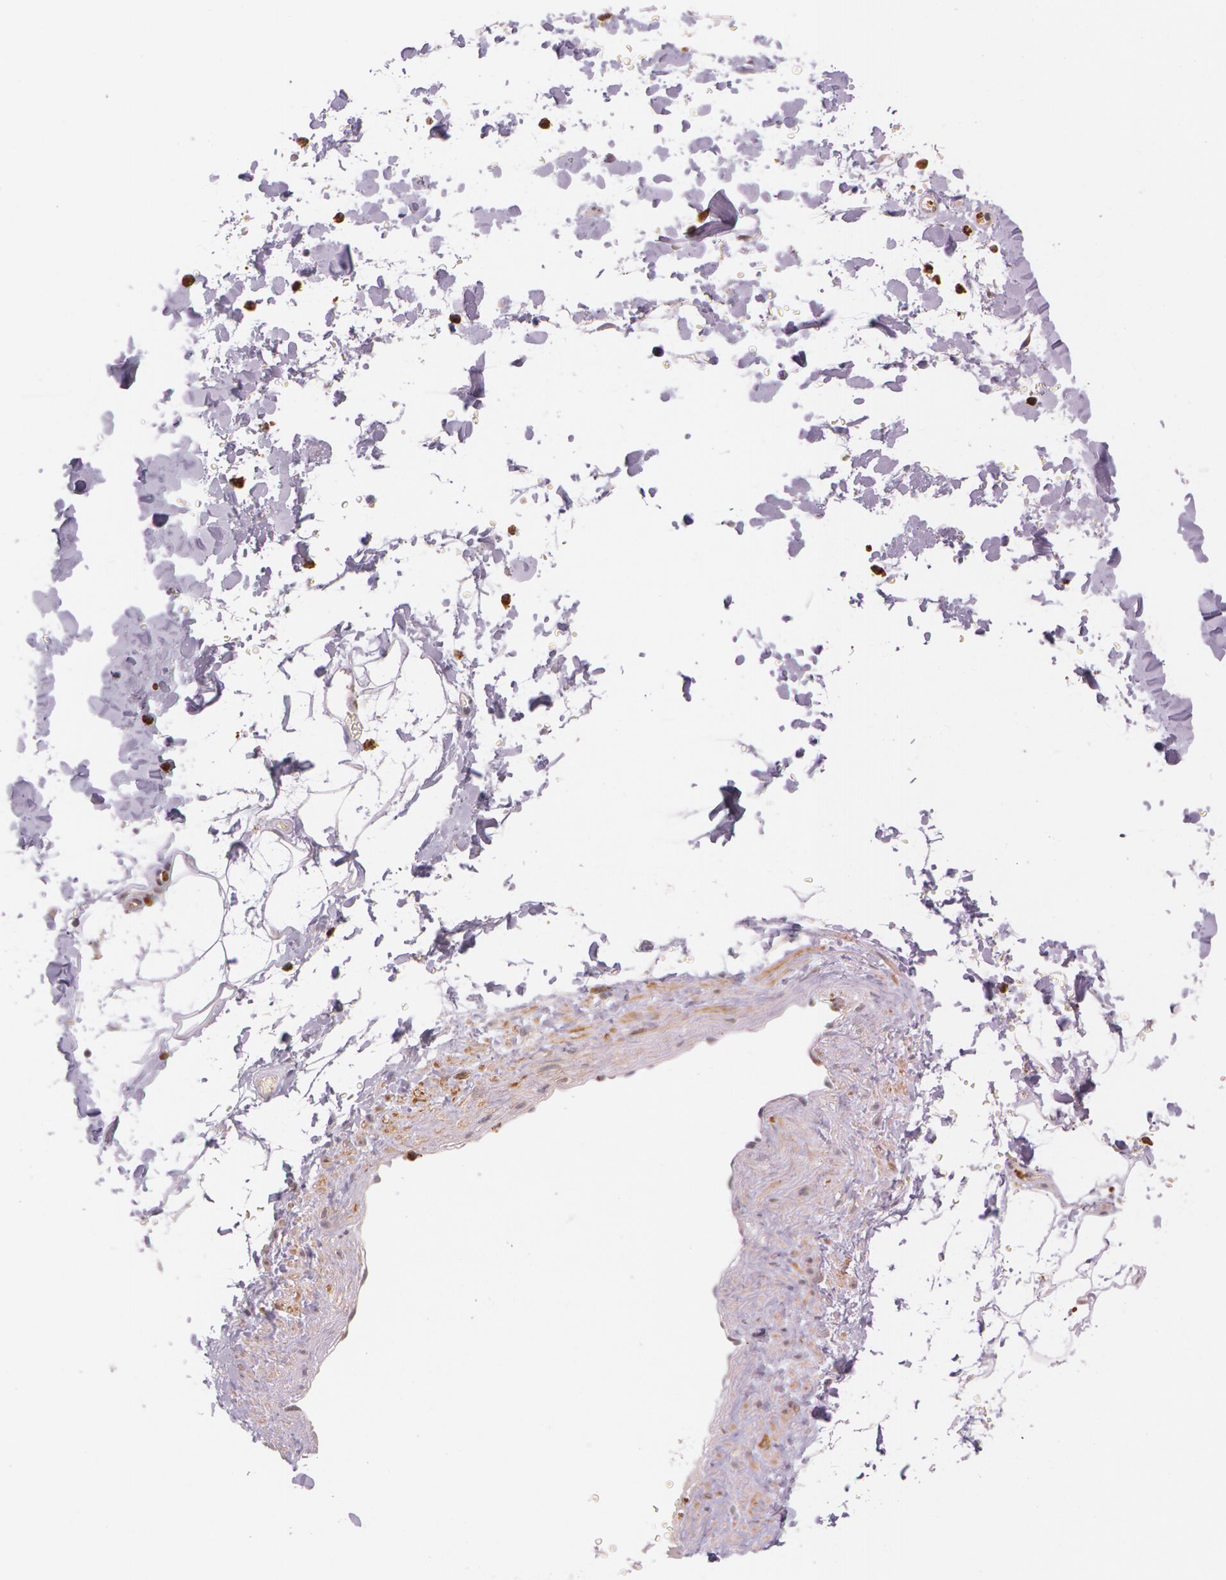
{"staining": {"intensity": "weak", "quantity": ">75%", "location": "cytoplasmic/membranous"}, "tissue": "adipose tissue", "cell_type": "Adipocytes", "image_type": "normal", "snomed": [{"axis": "morphology", "description": "Normal tissue, NOS"}, {"axis": "topography", "description": "Soft tissue"}], "caption": "Adipose tissue stained with DAB (3,3'-diaminobenzidine) IHC exhibits low levels of weak cytoplasmic/membranous expression in about >75% of adipocytes. (Brightfield microscopy of DAB IHC at high magnification).", "gene": "ATG2B", "patient": {"sex": "male", "age": 72}}